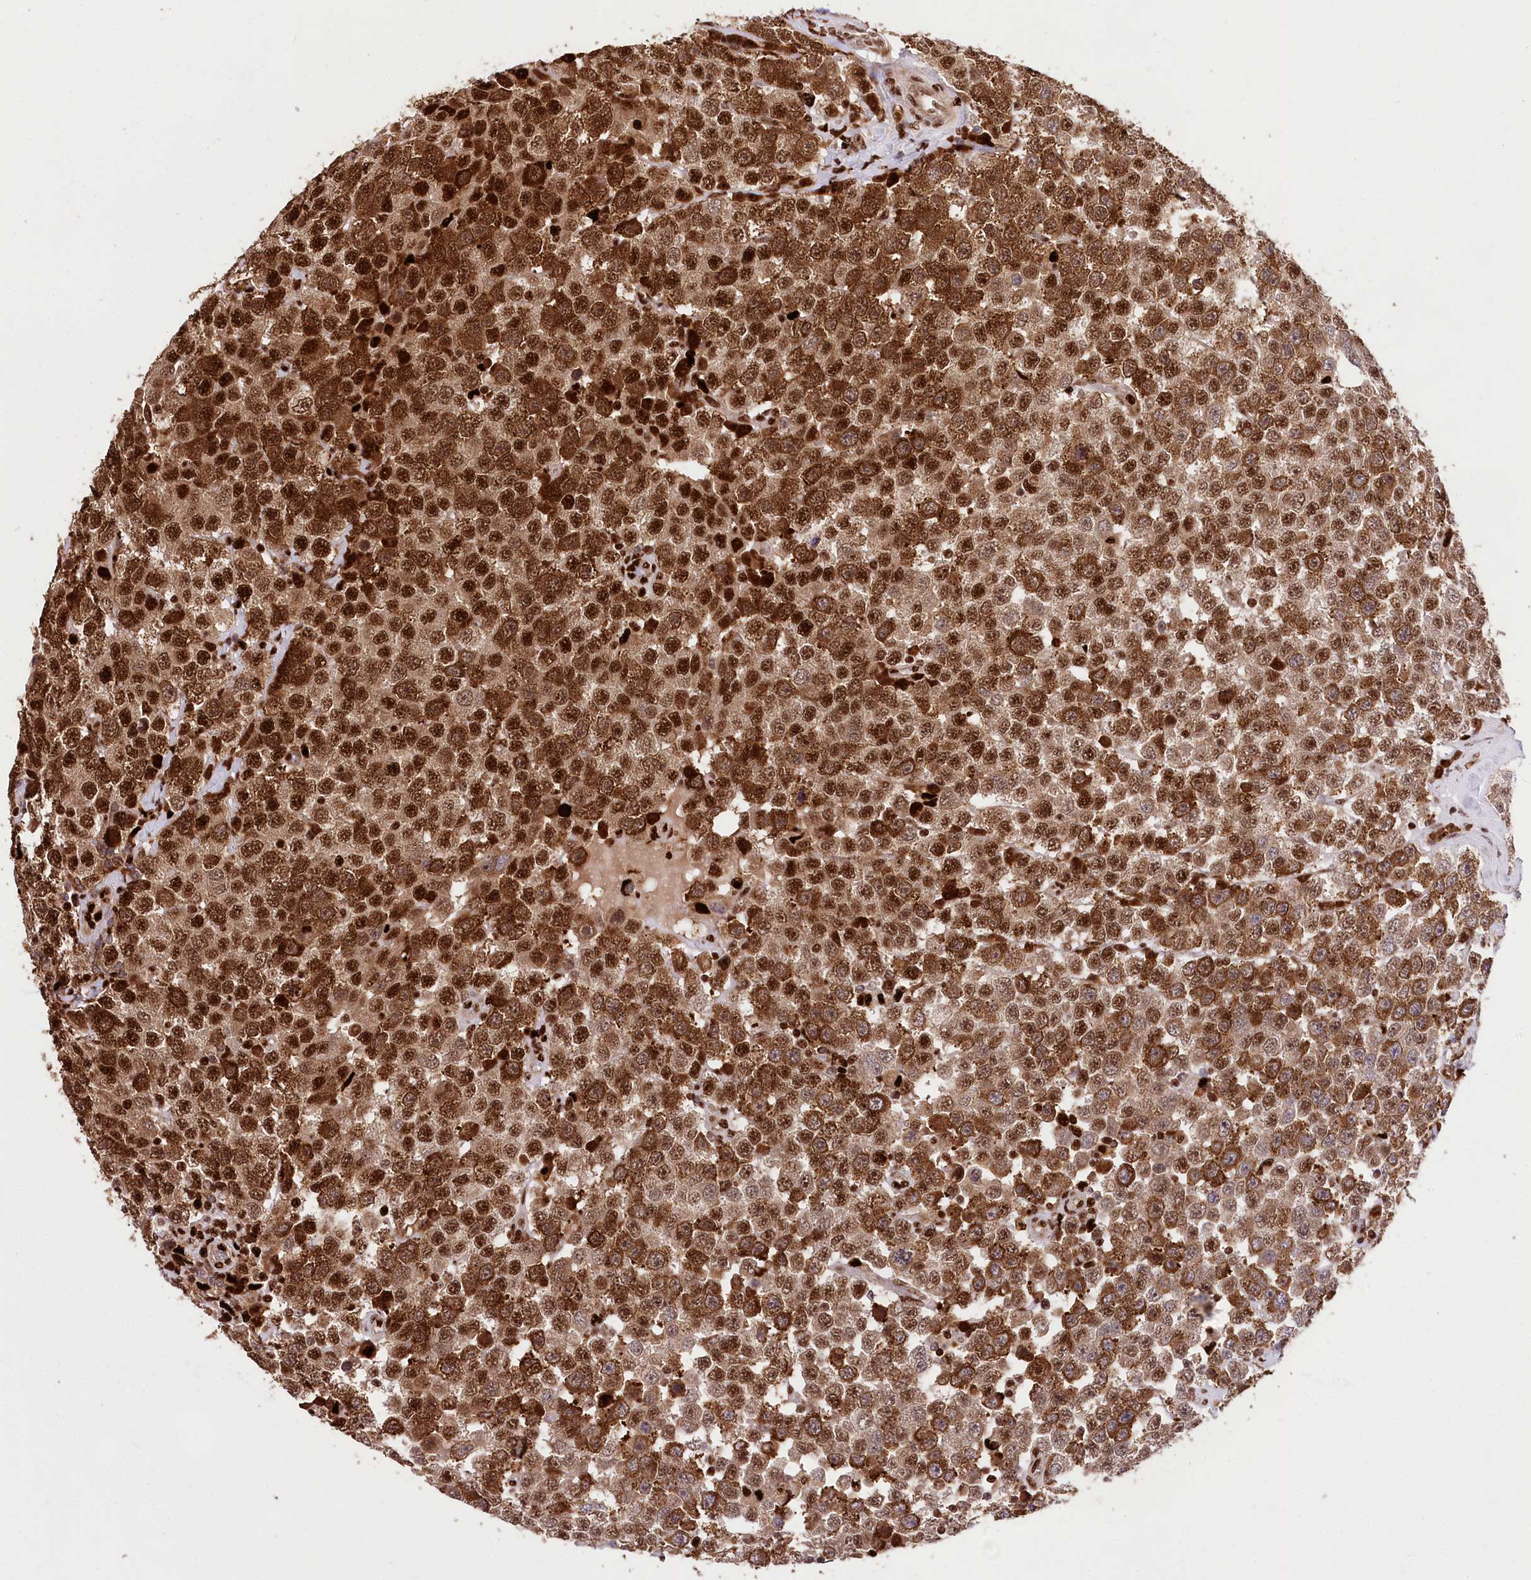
{"staining": {"intensity": "strong", "quantity": ">75%", "location": "cytoplasmic/membranous,nuclear"}, "tissue": "testis cancer", "cell_type": "Tumor cells", "image_type": "cancer", "snomed": [{"axis": "morphology", "description": "Seminoma, NOS"}, {"axis": "topography", "description": "Testis"}], "caption": "Immunohistochemical staining of testis cancer (seminoma) exhibits high levels of strong cytoplasmic/membranous and nuclear expression in approximately >75% of tumor cells.", "gene": "FIGN", "patient": {"sex": "male", "age": 28}}